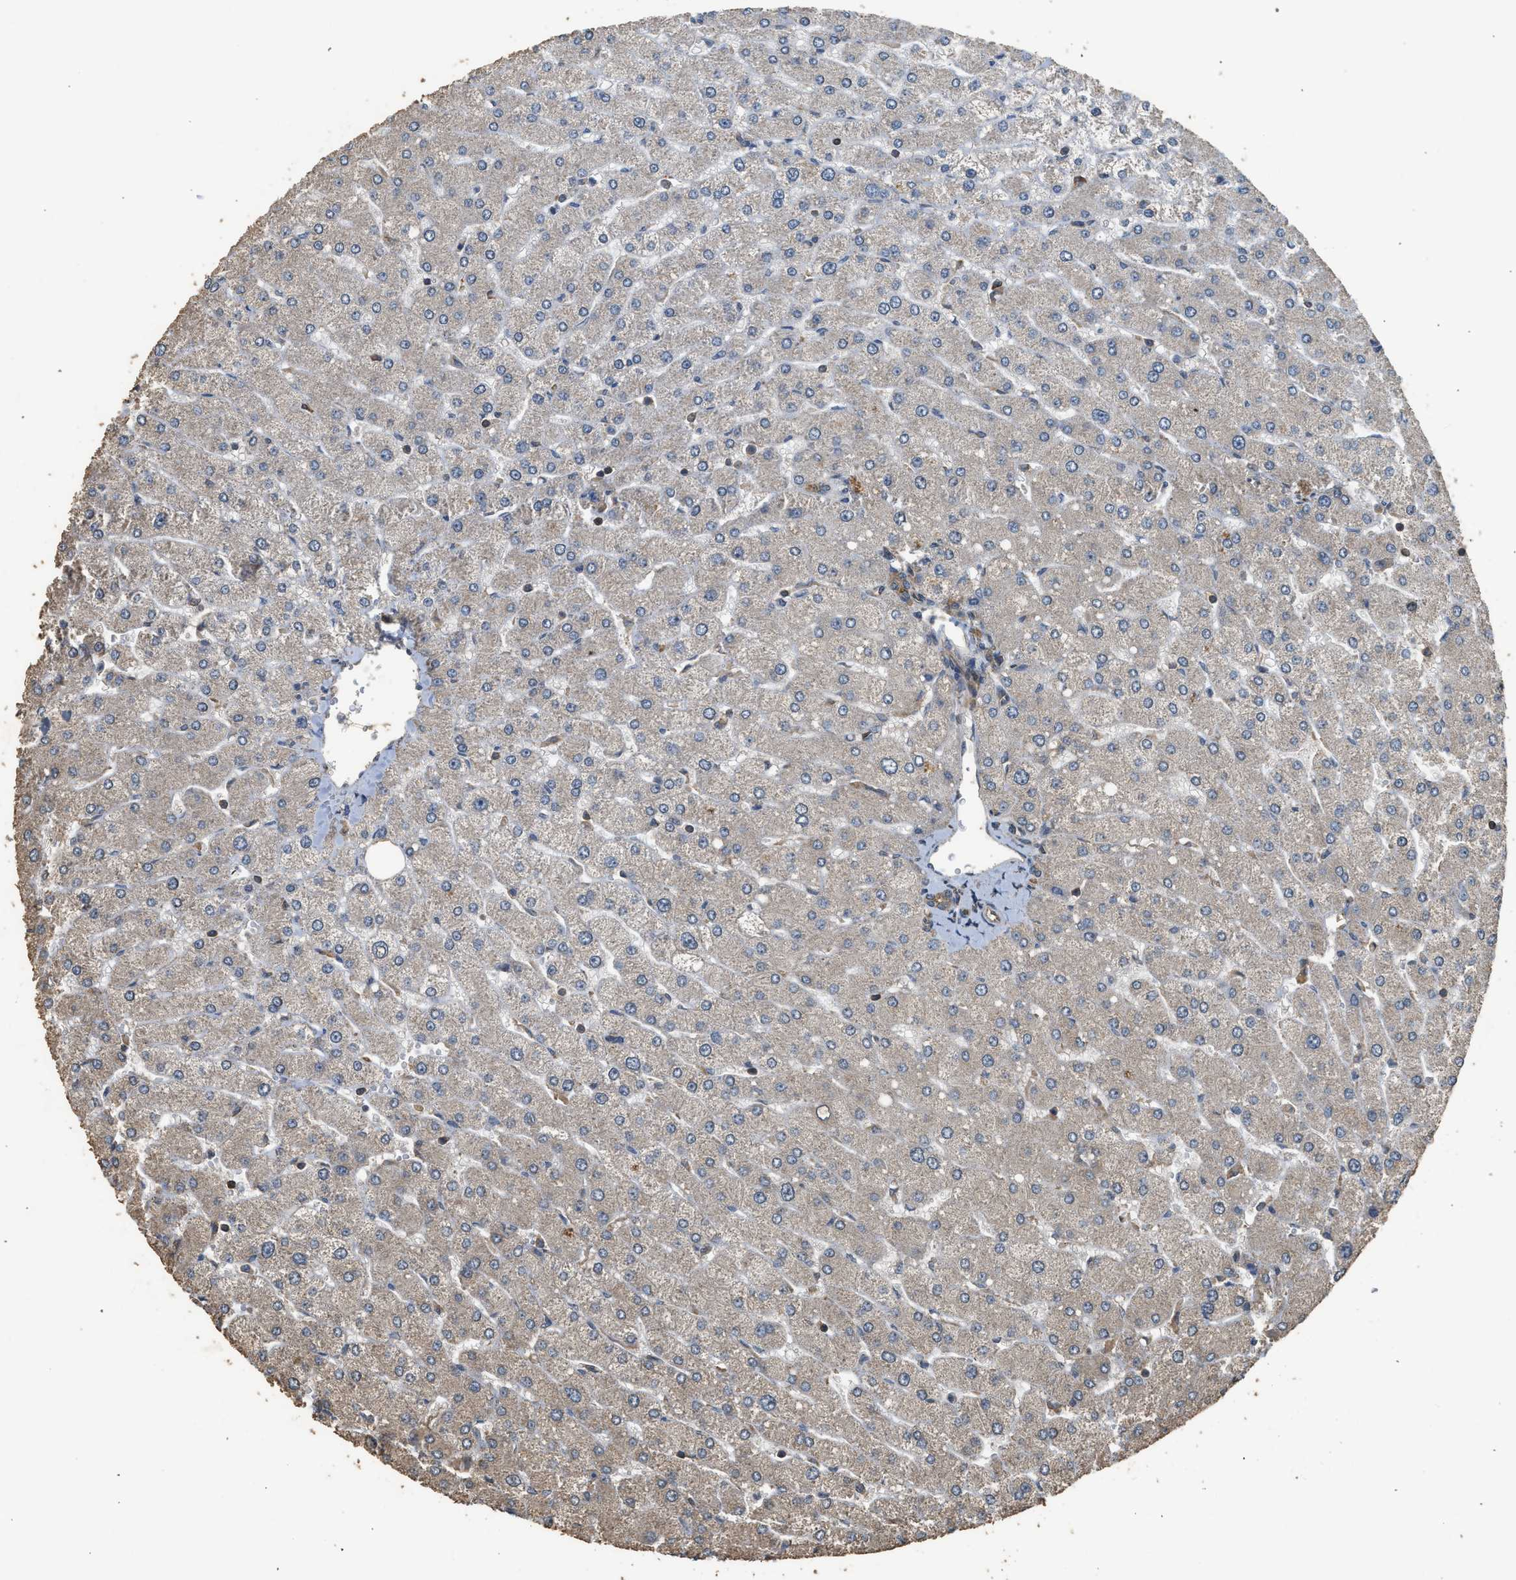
{"staining": {"intensity": "moderate", "quantity": ">75%", "location": "cytoplasmic/membranous"}, "tissue": "liver", "cell_type": "Cholangiocytes", "image_type": "normal", "snomed": [{"axis": "morphology", "description": "Normal tissue, NOS"}, {"axis": "topography", "description": "Liver"}], "caption": "This photomicrograph reveals immunohistochemistry staining of unremarkable liver, with medium moderate cytoplasmic/membranous positivity in approximately >75% of cholangiocytes.", "gene": "HIP1R", "patient": {"sex": "male", "age": 55}}